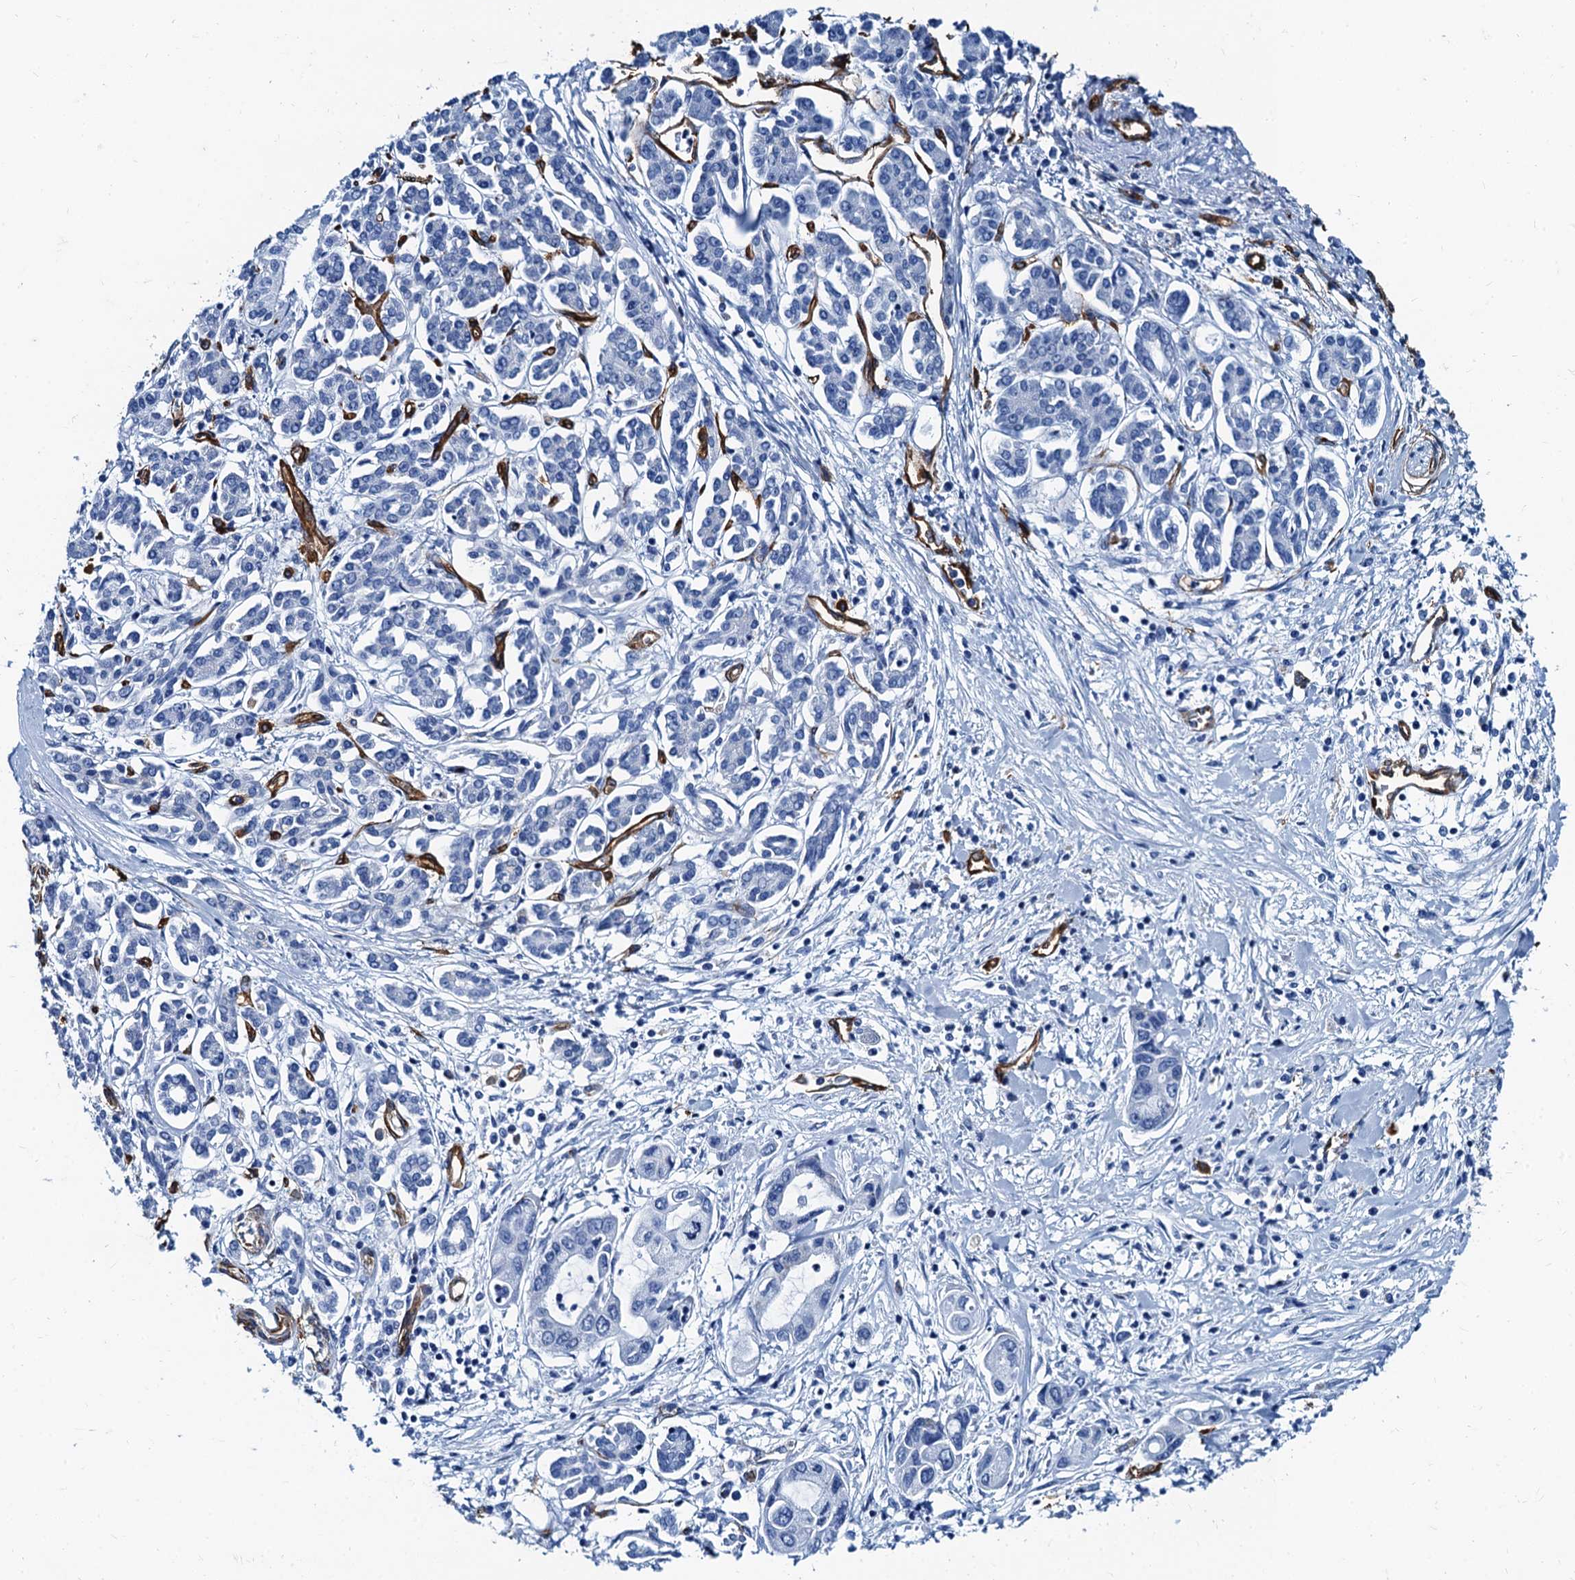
{"staining": {"intensity": "negative", "quantity": "none", "location": "none"}, "tissue": "pancreatic cancer", "cell_type": "Tumor cells", "image_type": "cancer", "snomed": [{"axis": "morphology", "description": "Normal tissue, NOS"}, {"axis": "morphology", "description": "Adenocarcinoma, NOS"}, {"axis": "topography", "description": "Pancreas"}], "caption": "The photomicrograph displays no staining of tumor cells in adenocarcinoma (pancreatic).", "gene": "CAVIN2", "patient": {"sex": "female", "age": 64}}